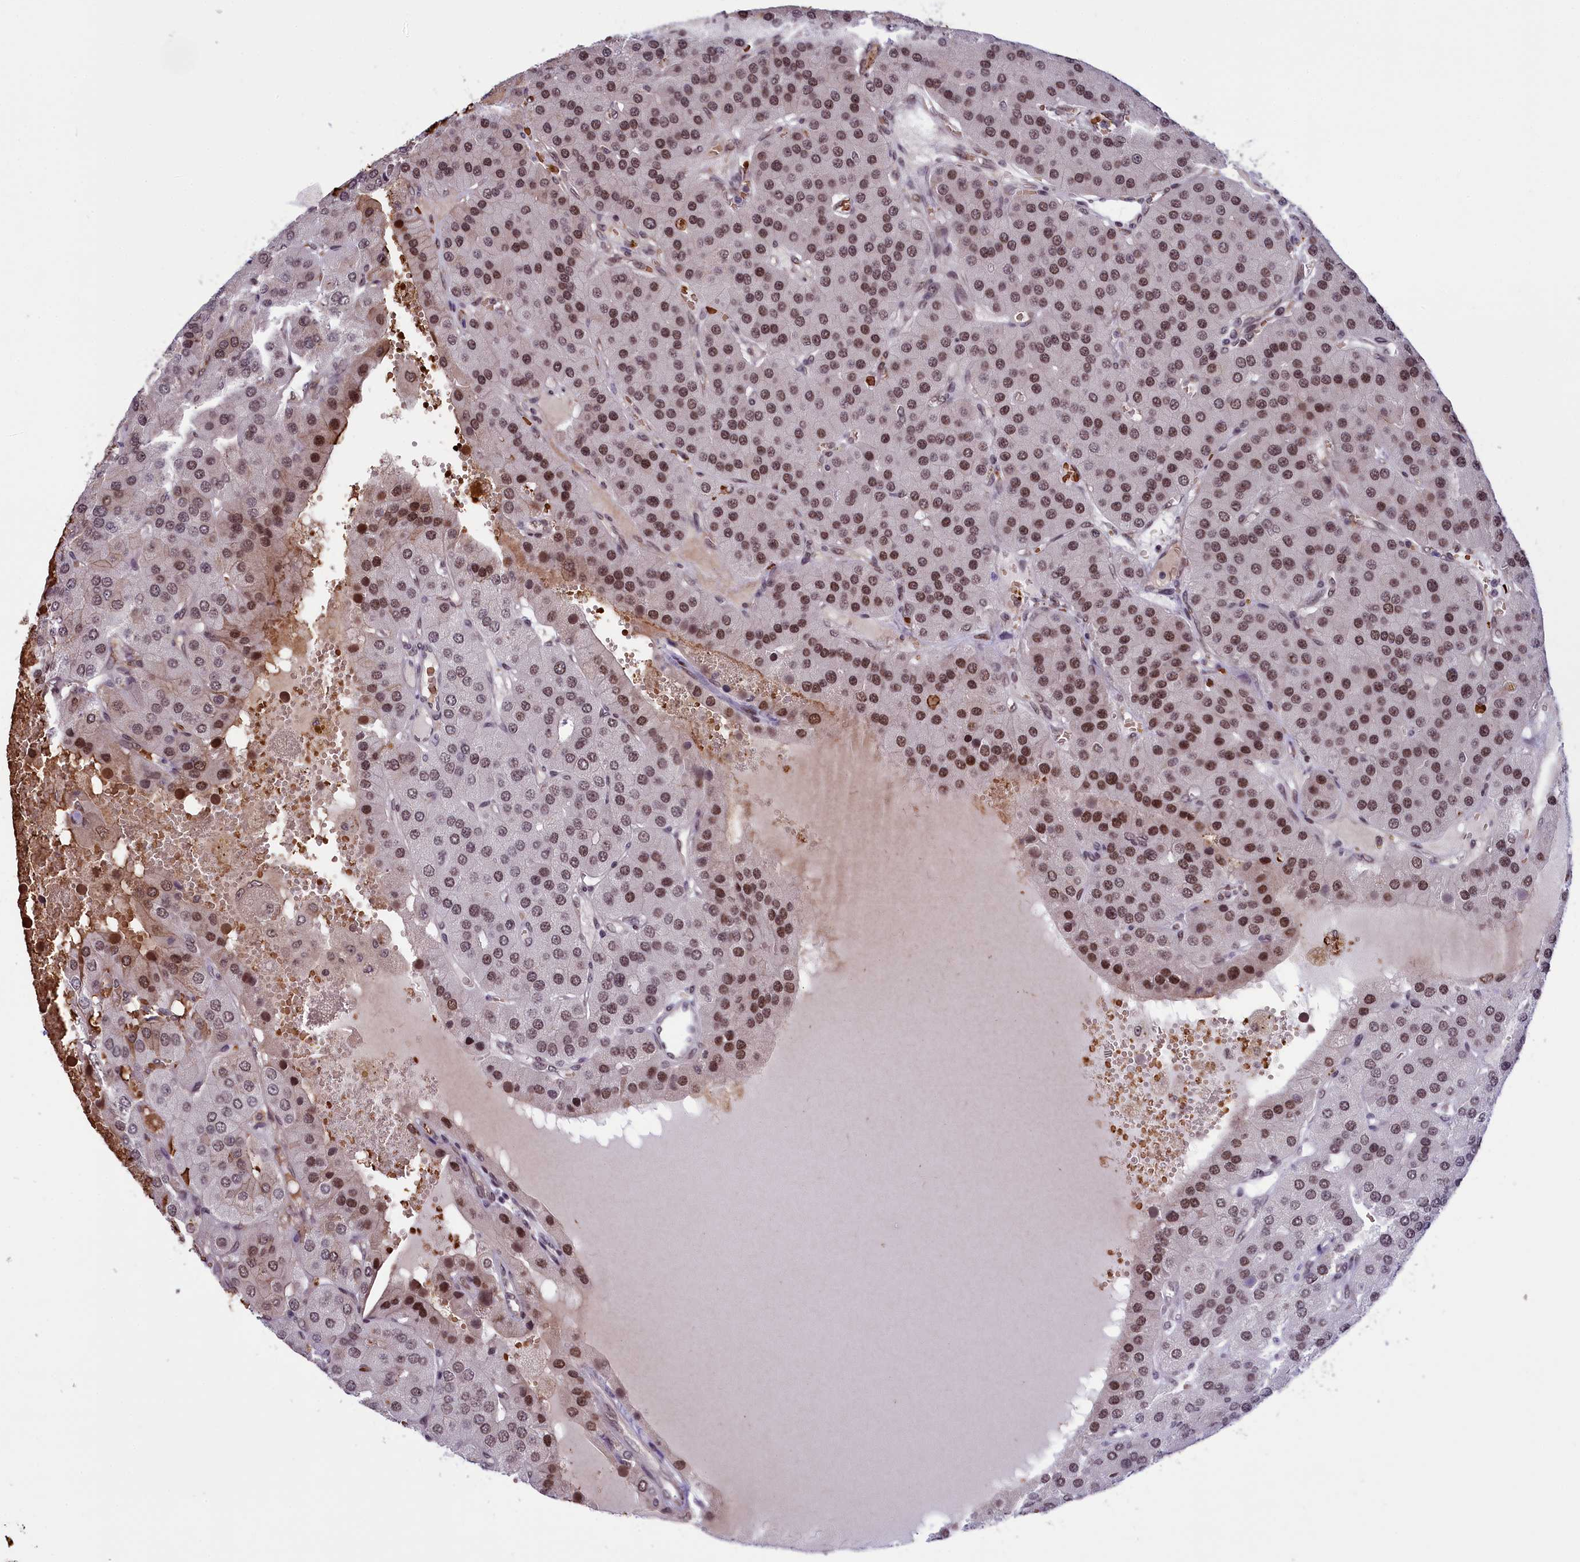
{"staining": {"intensity": "moderate", "quantity": "25%-75%", "location": "nuclear"}, "tissue": "parathyroid gland", "cell_type": "Glandular cells", "image_type": "normal", "snomed": [{"axis": "morphology", "description": "Normal tissue, NOS"}, {"axis": "morphology", "description": "Adenoma, NOS"}, {"axis": "topography", "description": "Parathyroid gland"}], "caption": "Immunohistochemical staining of unremarkable human parathyroid gland exhibits medium levels of moderate nuclear expression in about 25%-75% of glandular cells. Nuclei are stained in blue.", "gene": "MPHOSPH8", "patient": {"sex": "female", "age": 86}}